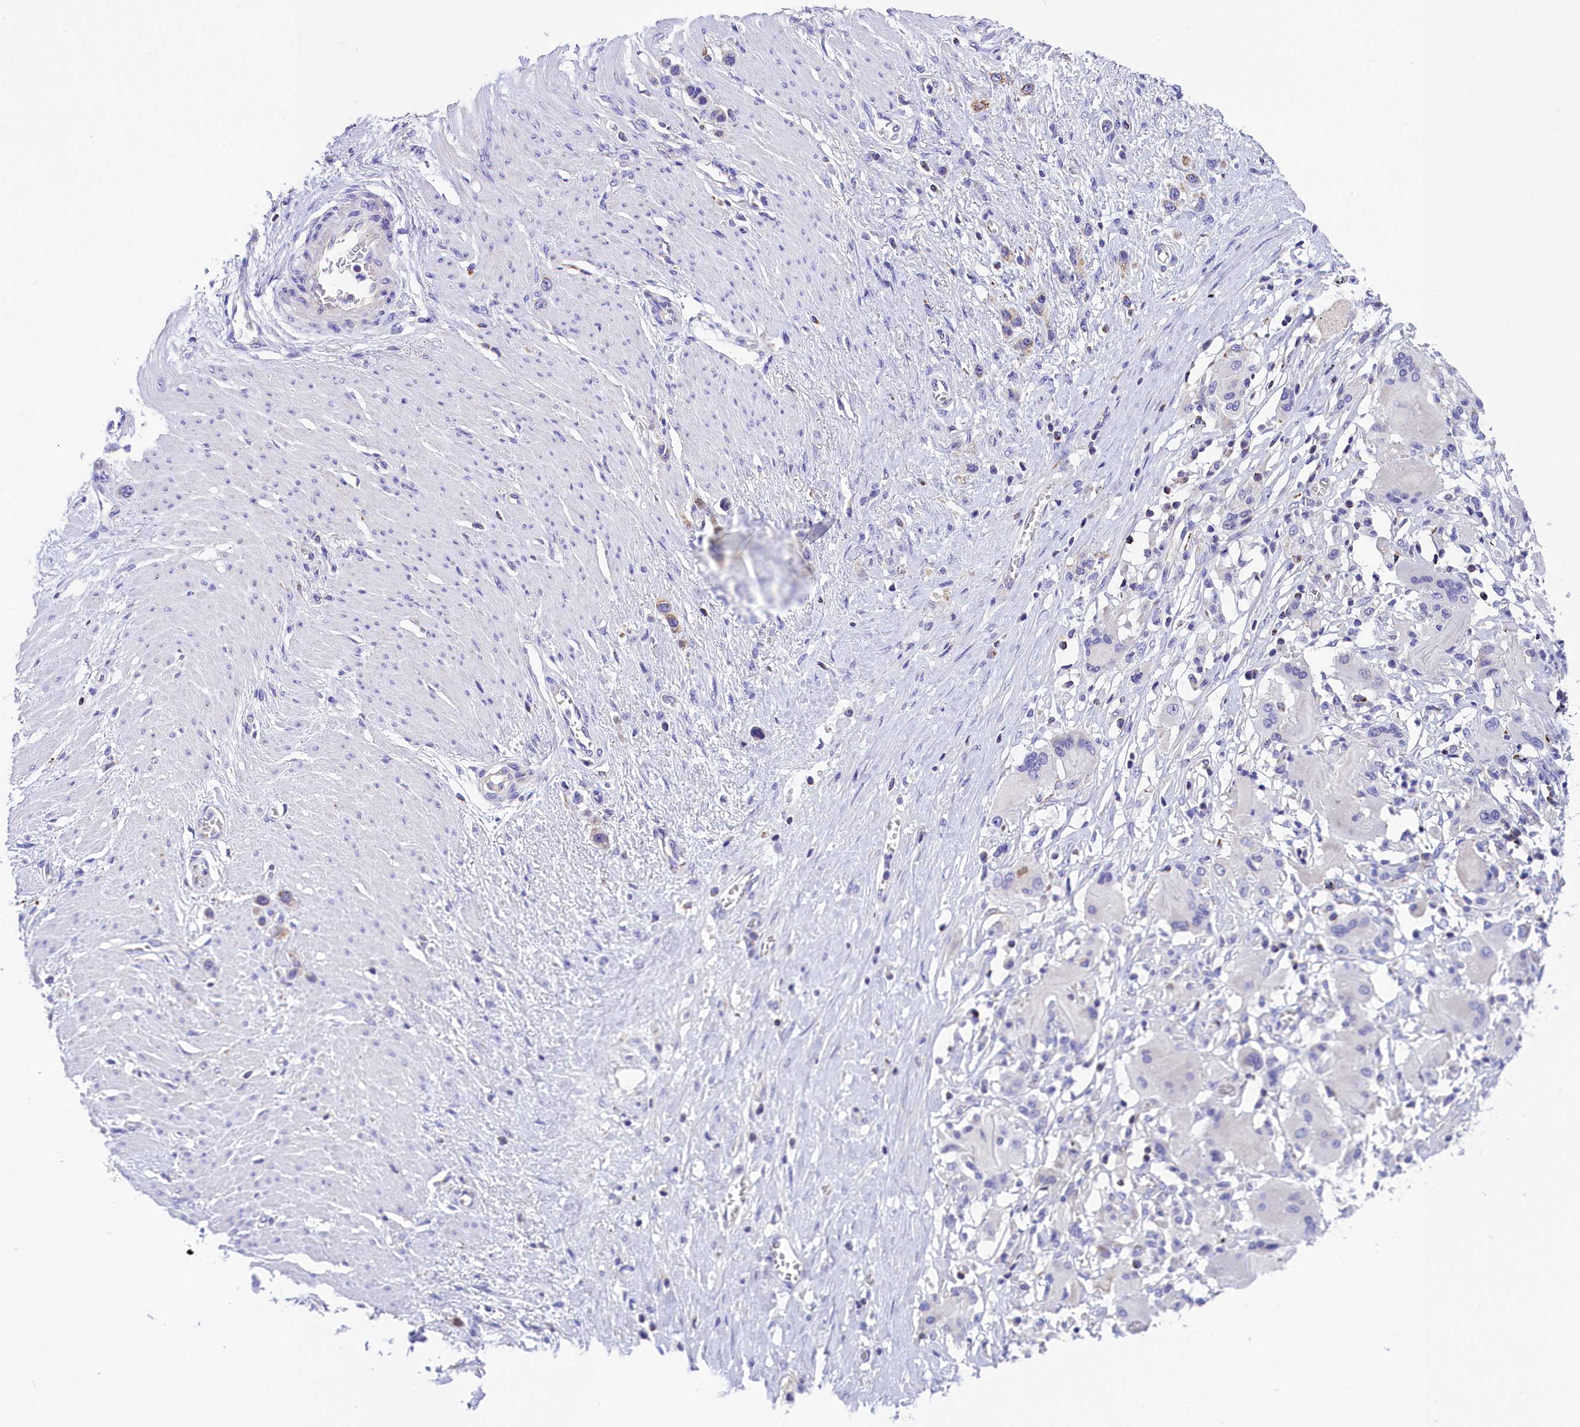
{"staining": {"intensity": "moderate", "quantity": "<25%", "location": "cytoplasmic/membranous"}, "tissue": "stomach cancer", "cell_type": "Tumor cells", "image_type": "cancer", "snomed": [{"axis": "morphology", "description": "Adenocarcinoma, NOS"}, {"axis": "morphology", "description": "Adenocarcinoma, High grade"}, {"axis": "topography", "description": "Stomach, upper"}, {"axis": "topography", "description": "Stomach, lower"}], "caption": "A brown stain shows moderate cytoplasmic/membranous expression of a protein in stomach cancer (adenocarcinoma (high-grade)) tumor cells.", "gene": "ABAT", "patient": {"sex": "female", "age": 65}}